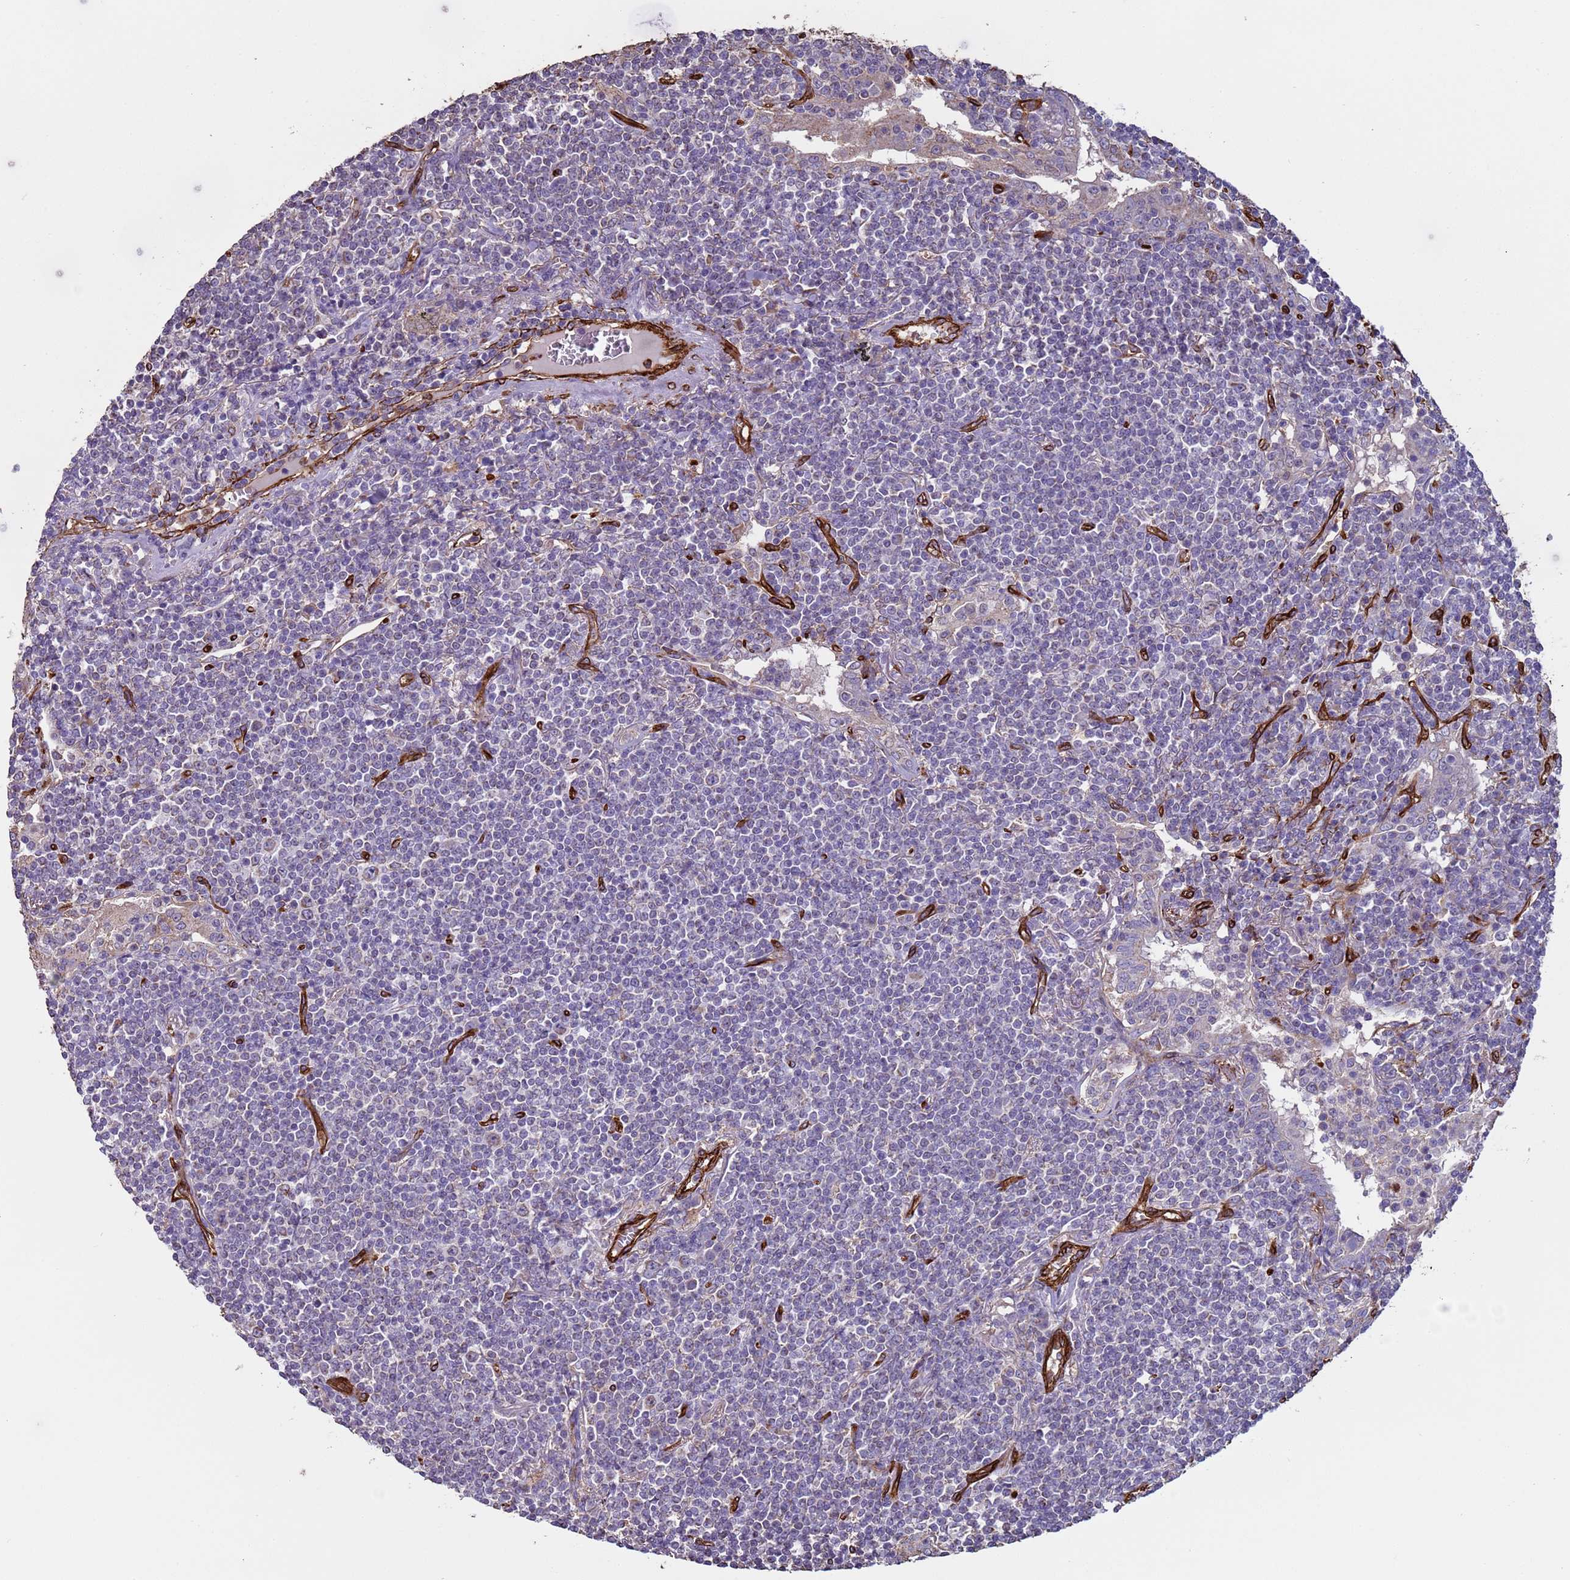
{"staining": {"intensity": "negative", "quantity": "none", "location": "none"}, "tissue": "lymphoma", "cell_type": "Tumor cells", "image_type": "cancer", "snomed": [{"axis": "morphology", "description": "Malignant lymphoma, non-Hodgkin's type, Low grade"}, {"axis": "topography", "description": "Lung"}], "caption": "The histopathology image exhibits no staining of tumor cells in low-grade malignant lymphoma, non-Hodgkin's type.", "gene": "GASK1A", "patient": {"sex": "female", "age": 71}}